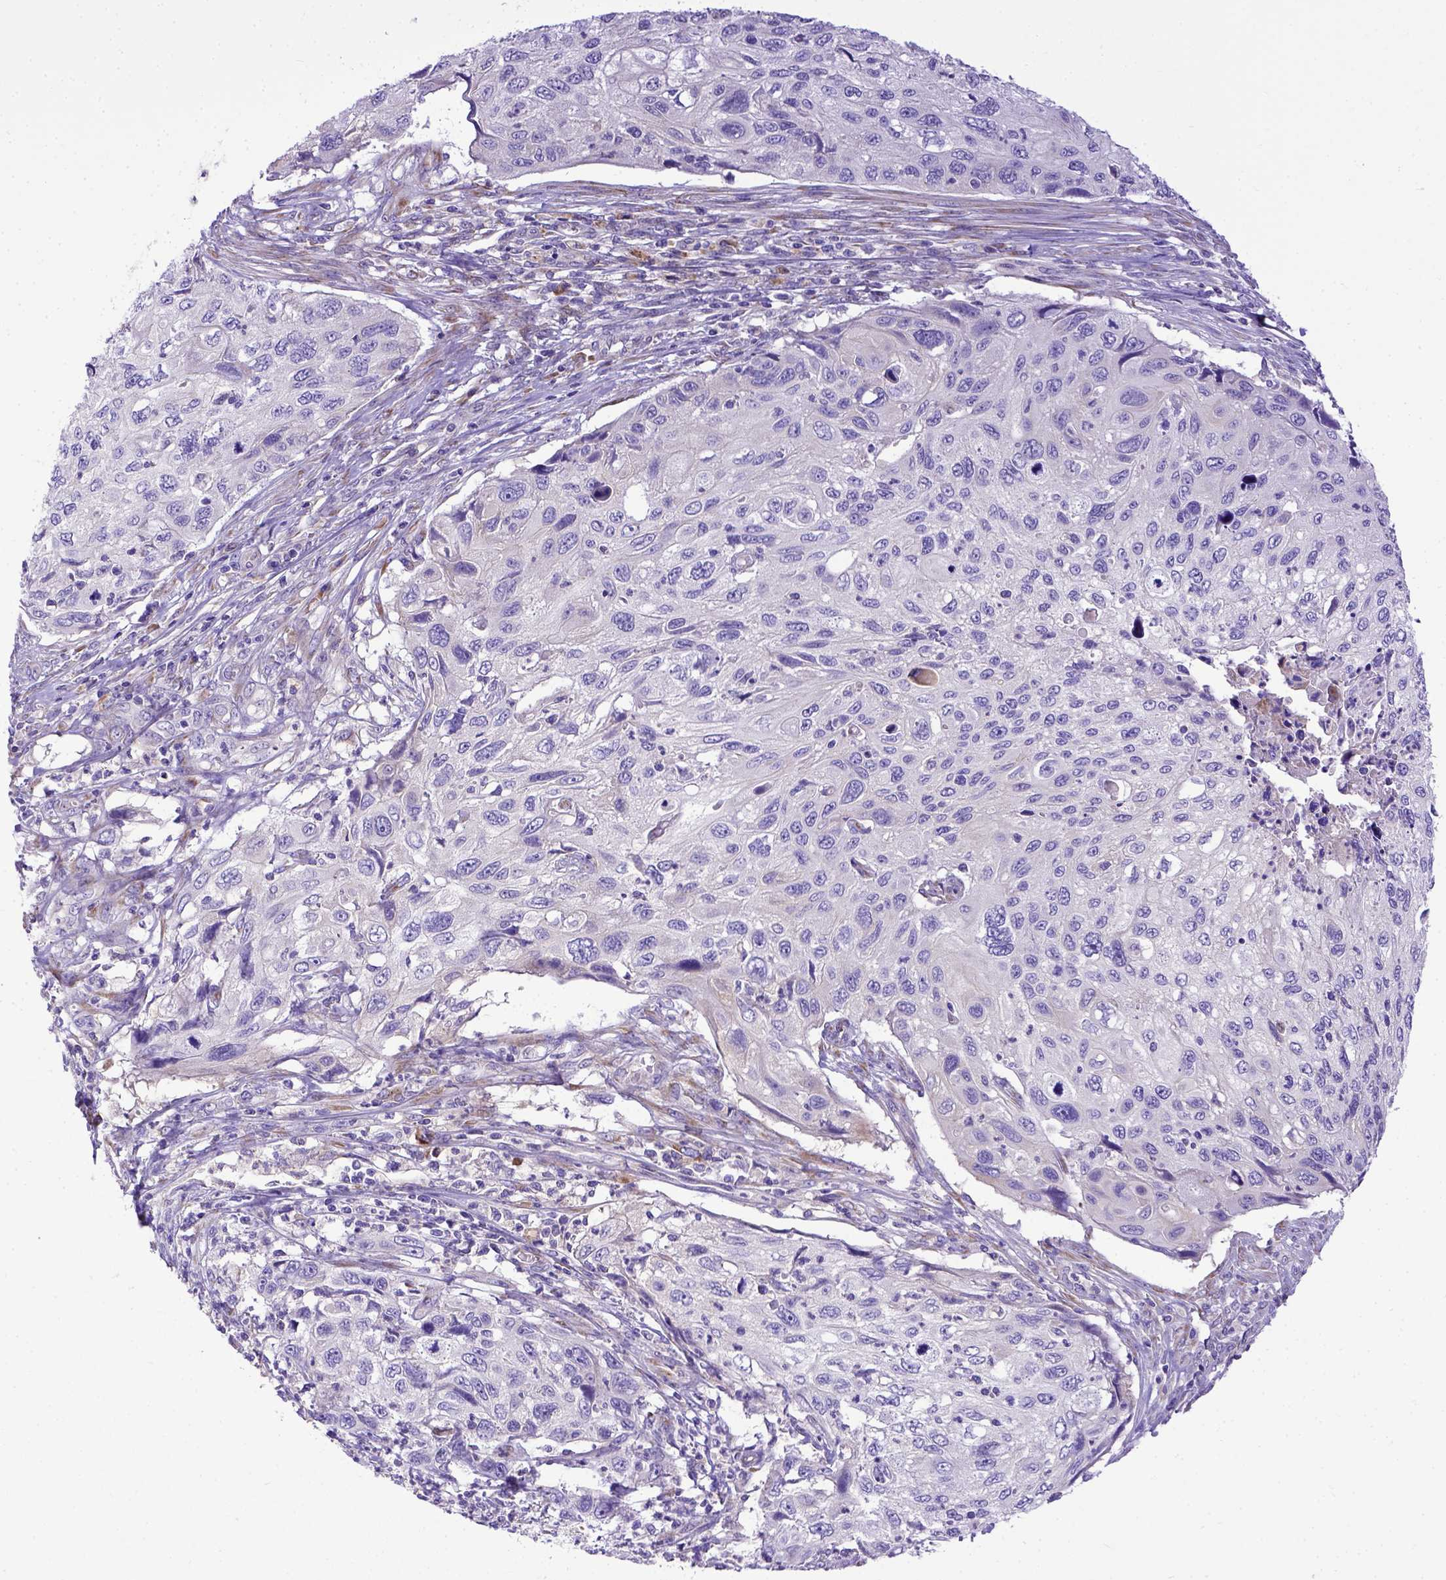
{"staining": {"intensity": "negative", "quantity": "none", "location": "none"}, "tissue": "cervical cancer", "cell_type": "Tumor cells", "image_type": "cancer", "snomed": [{"axis": "morphology", "description": "Squamous cell carcinoma, NOS"}, {"axis": "topography", "description": "Cervix"}], "caption": "This micrograph is of squamous cell carcinoma (cervical) stained with IHC to label a protein in brown with the nuclei are counter-stained blue. There is no positivity in tumor cells.", "gene": "CFAP300", "patient": {"sex": "female", "age": 70}}